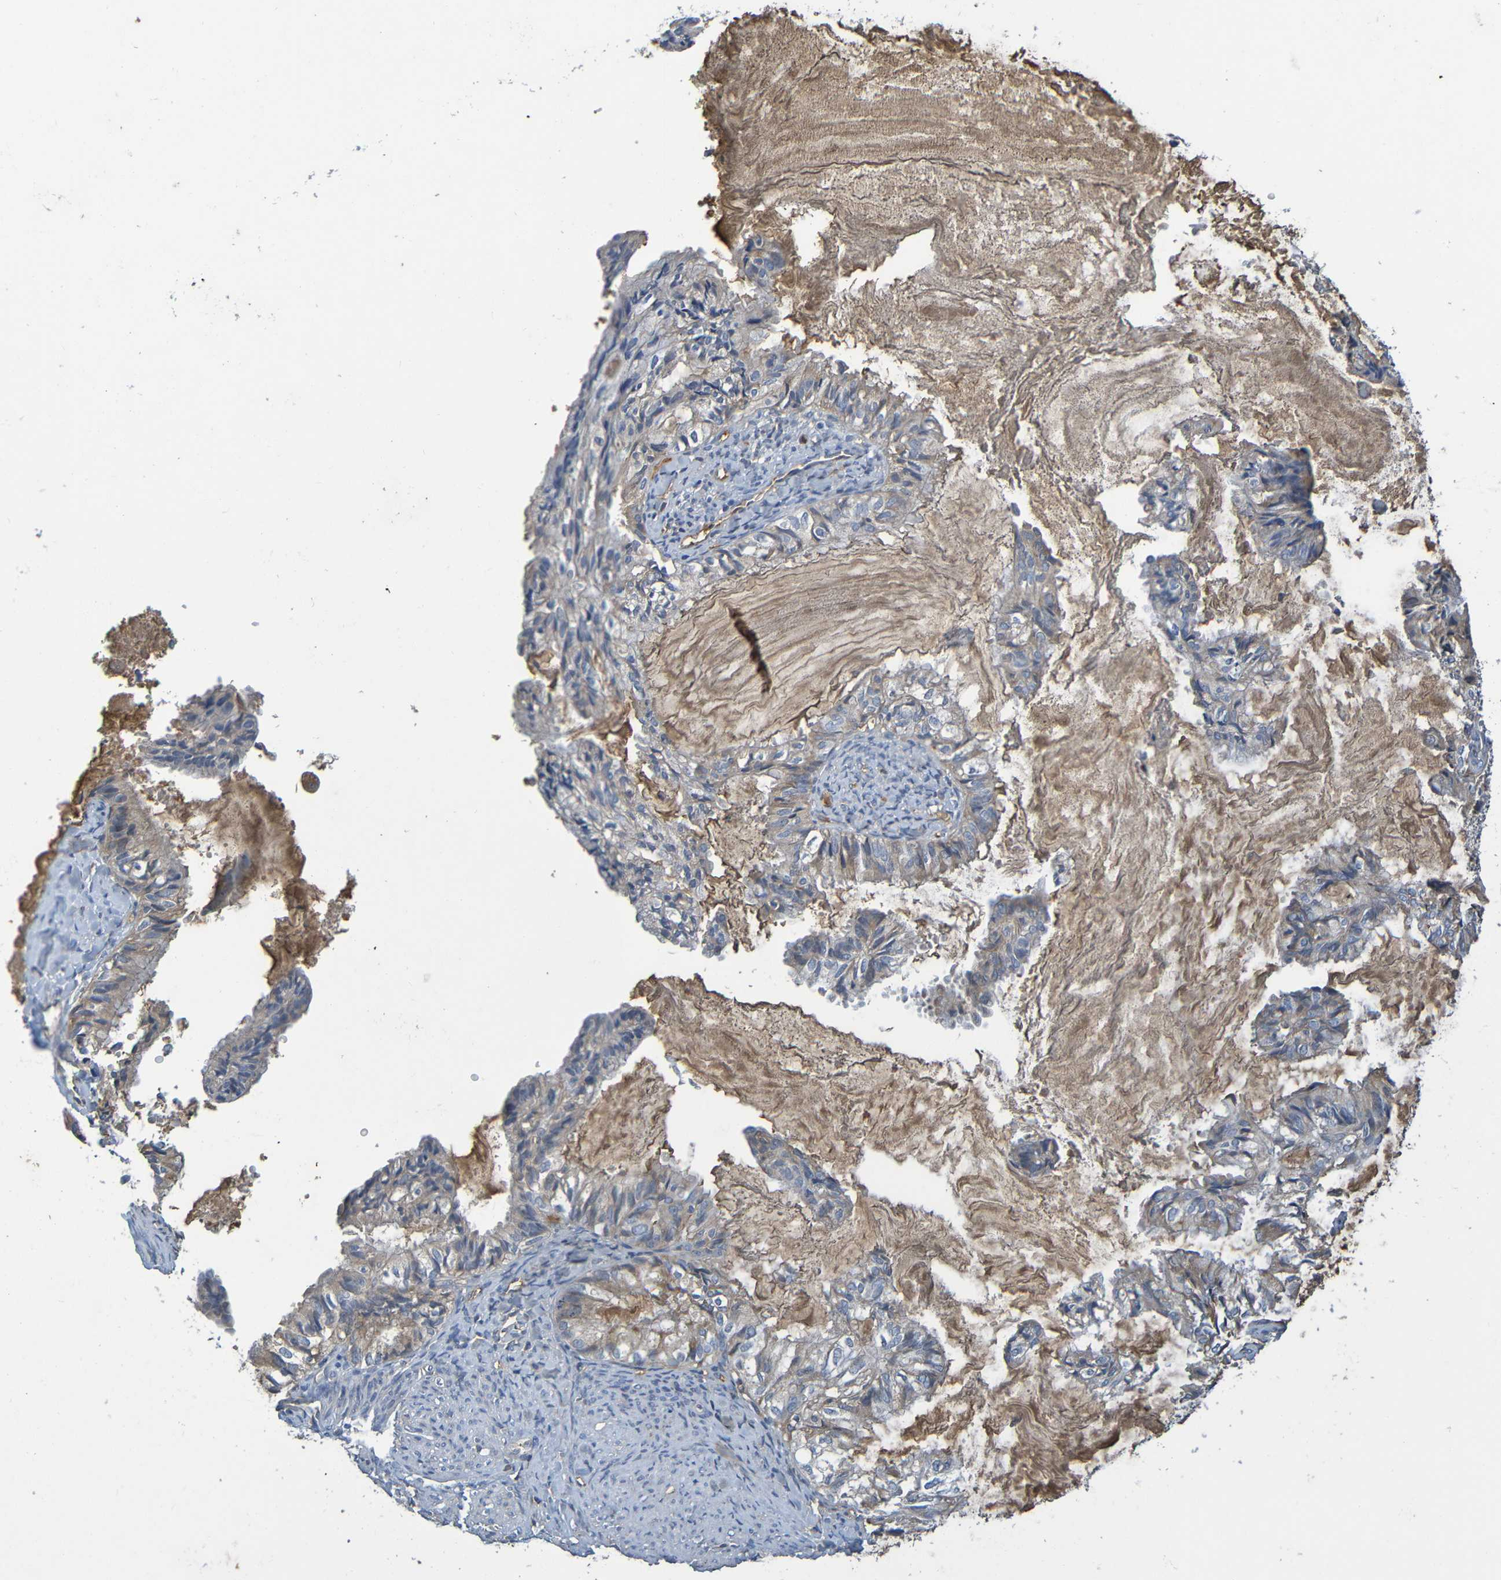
{"staining": {"intensity": "weak", "quantity": "<25%", "location": "cytoplasmic/membranous"}, "tissue": "cervical cancer", "cell_type": "Tumor cells", "image_type": "cancer", "snomed": [{"axis": "morphology", "description": "Normal tissue, NOS"}, {"axis": "morphology", "description": "Adenocarcinoma, NOS"}, {"axis": "topography", "description": "Cervix"}, {"axis": "topography", "description": "Endometrium"}], "caption": "This is an IHC micrograph of human cervical adenocarcinoma. There is no staining in tumor cells.", "gene": "C1QA", "patient": {"sex": "female", "age": 86}}